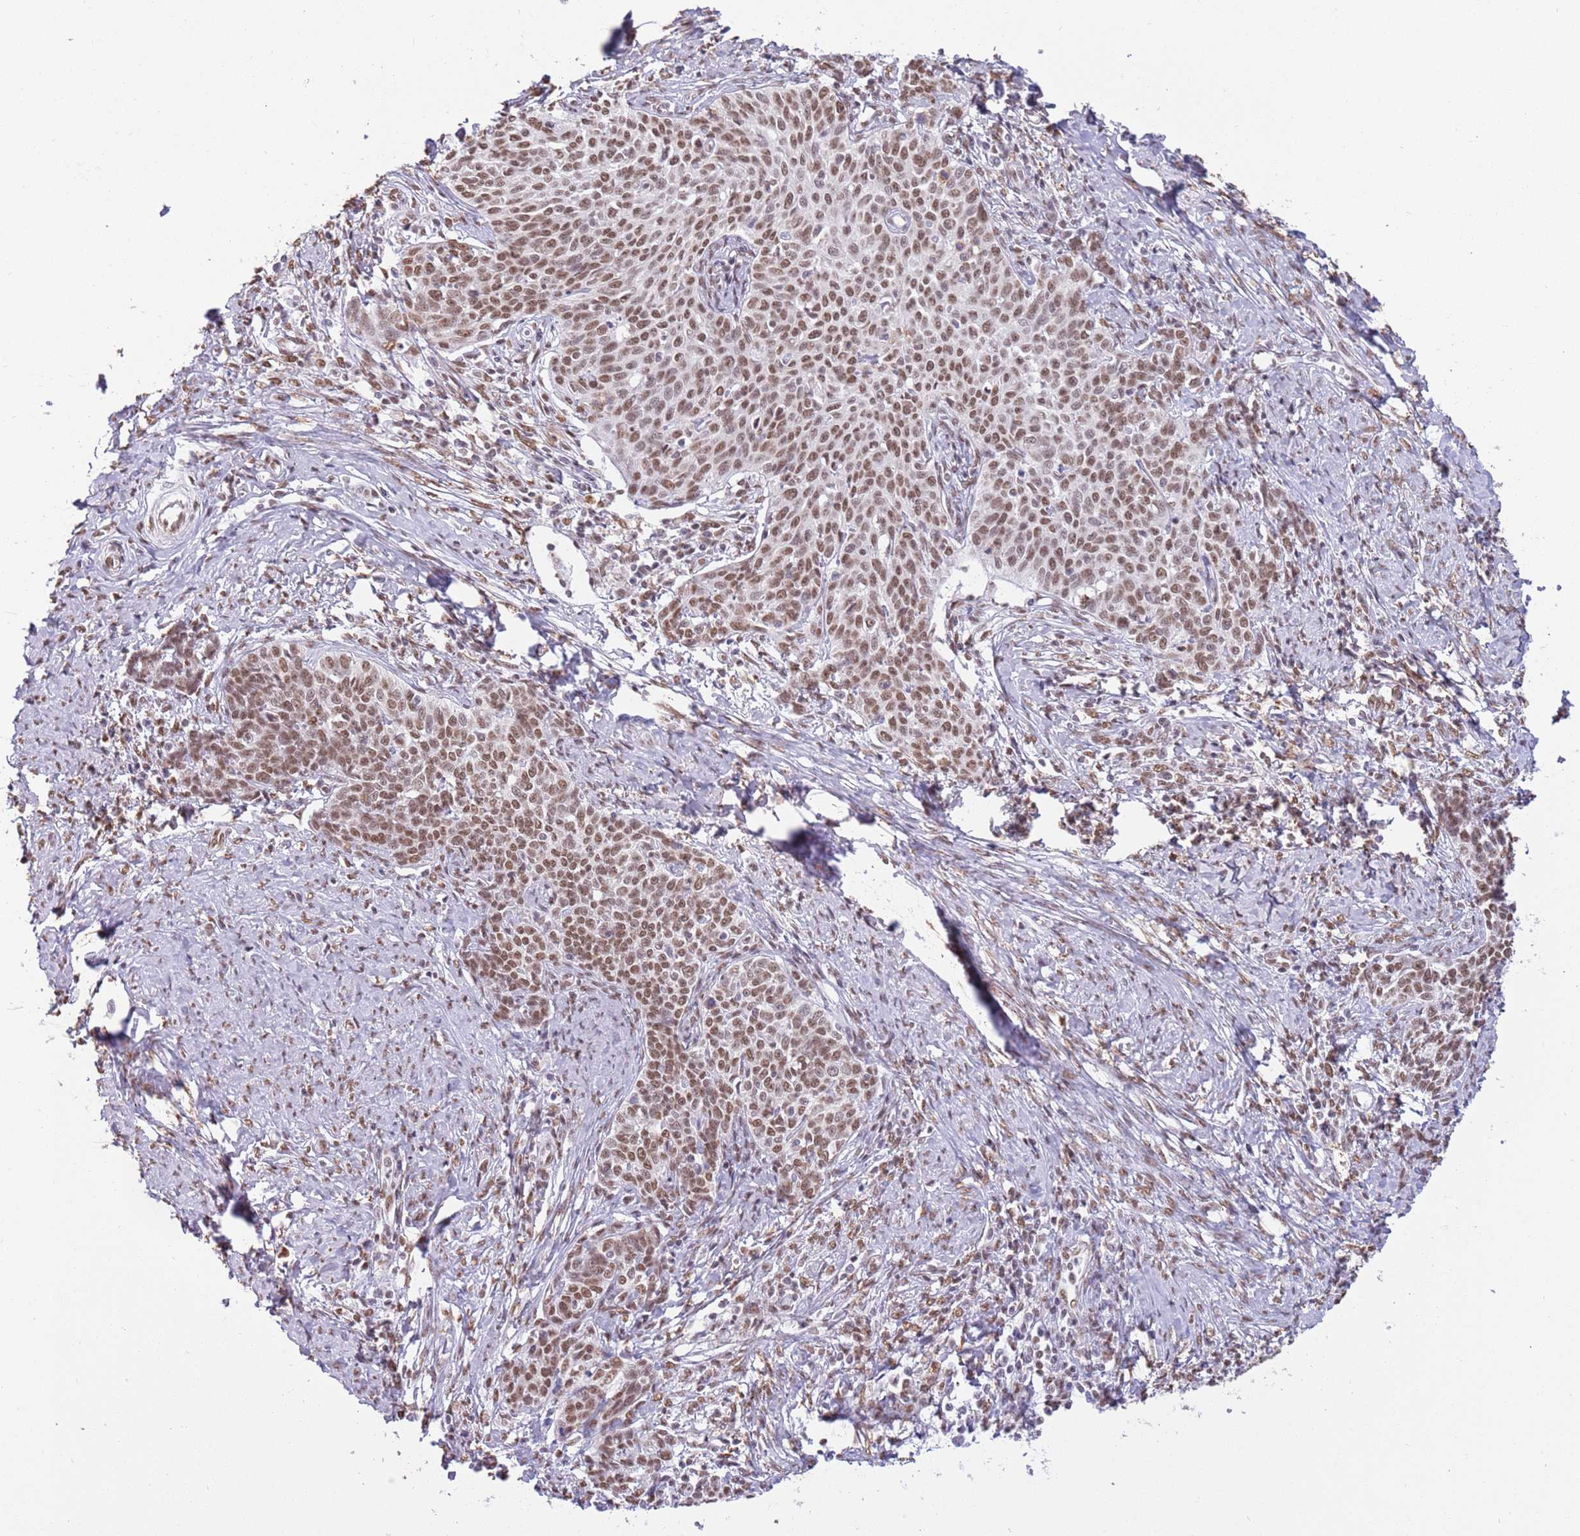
{"staining": {"intensity": "moderate", "quantity": ">75%", "location": "nuclear"}, "tissue": "cervical cancer", "cell_type": "Tumor cells", "image_type": "cancer", "snomed": [{"axis": "morphology", "description": "Squamous cell carcinoma, NOS"}, {"axis": "topography", "description": "Cervix"}], "caption": "Moderate nuclear expression for a protein is identified in approximately >75% of tumor cells of cervical cancer (squamous cell carcinoma) using immunohistochemistry.", "gene": "TRIM32", "patient": {"sex": "female", "age": 39}}